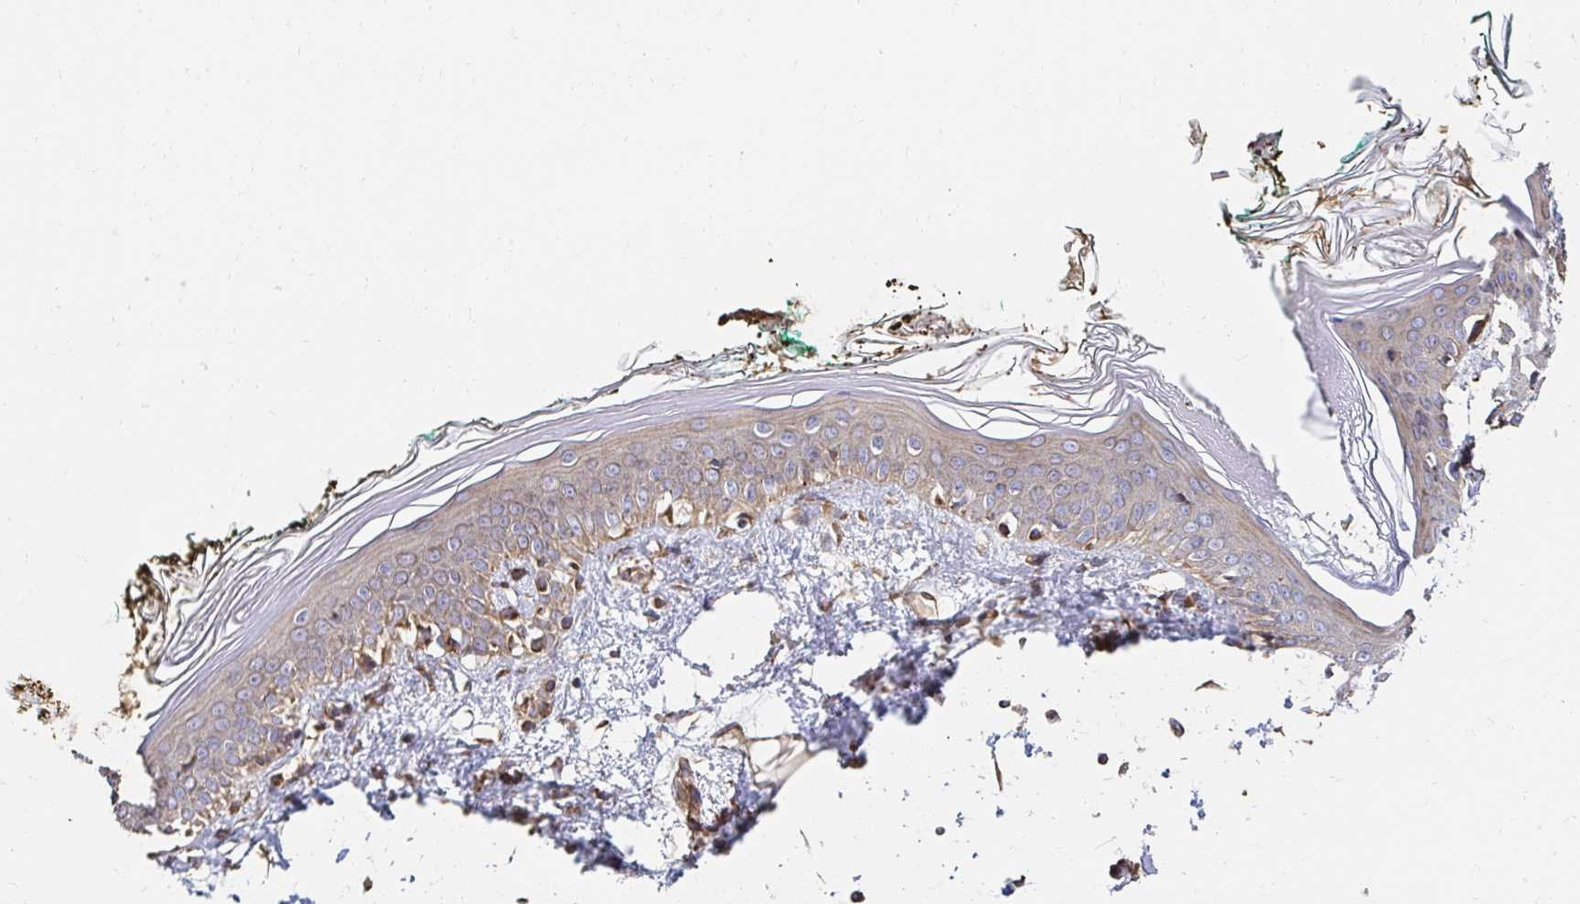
{"staining": {"intensity": "moderate", "quantity": ">75%", "location": "cytoplasmic/membranous"}, "tissue": "skin", "cell_type": "Fibroblasts", "image_type": "normal", "snomed": [{"axis": "morphology", "description": "Normal tissue, NOS"}, {"axis": "topography", "description": "Skin"}], "caption": "Moderate cytoplasmic/membranous protein expression is appreciated in approximately >75% of fibroblasts in skin.", "gene": "APBB1", "patient": {"sex": "female", "age": 34}}